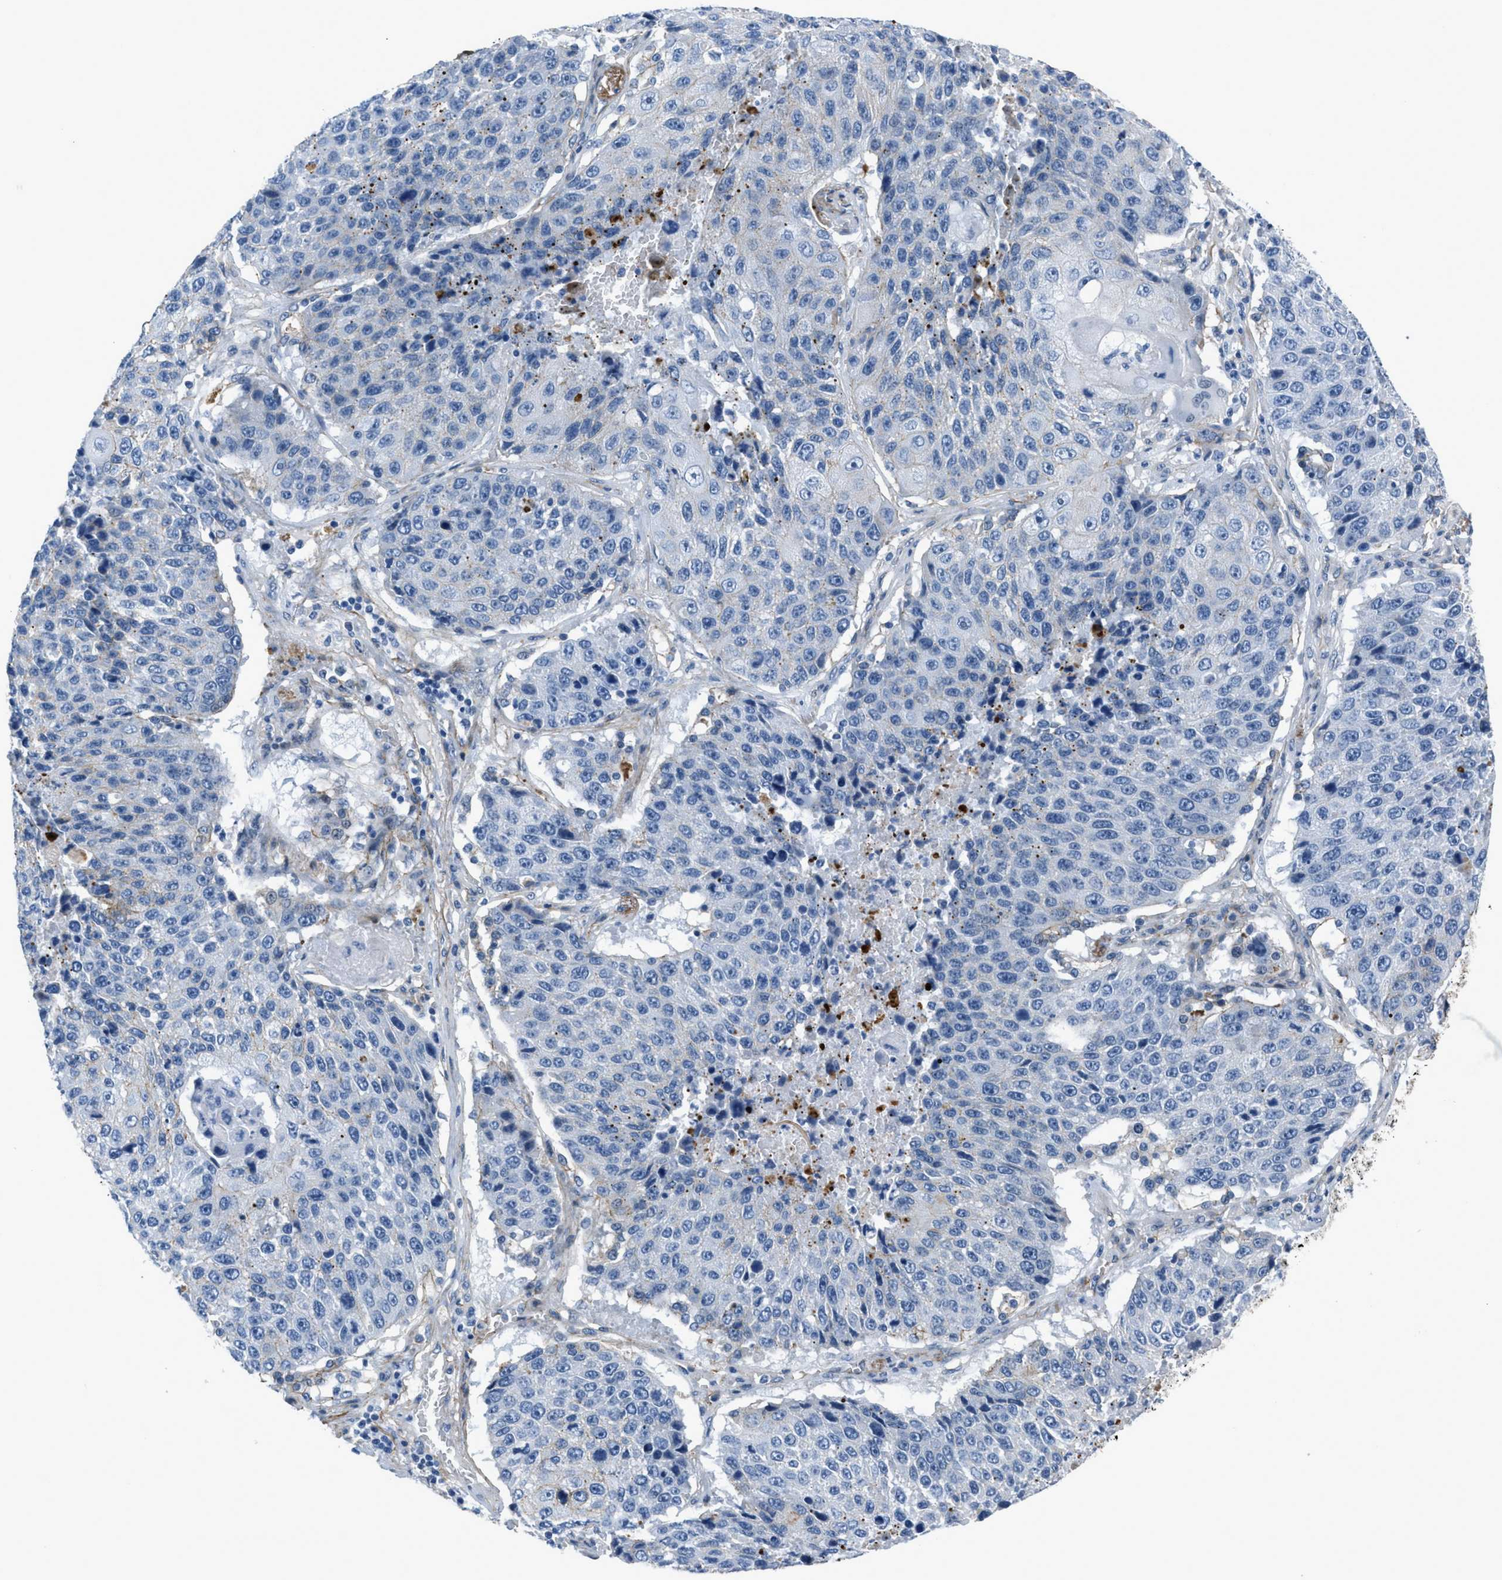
{"staining": {"intensity": "negative", "quantity": "none", "location": "none"}, "tissue": "lung cancer", "cell_type": "Tumor cells", "image_type": "cancer", "snomed": [{"axis": "morphology", "description": "Squamous cell carcinoma, NOS"}, {"axis": "topography", "description": "Lung"}], "caption": "An immunohistochemistry histopathology image of squamous cell carcinoma (lung) is shown. There is no staining in tumor cells of squamous cell carcinoma (lung).", "gene": "FBN1", "patient": {"sex": "male", "age": 61}}